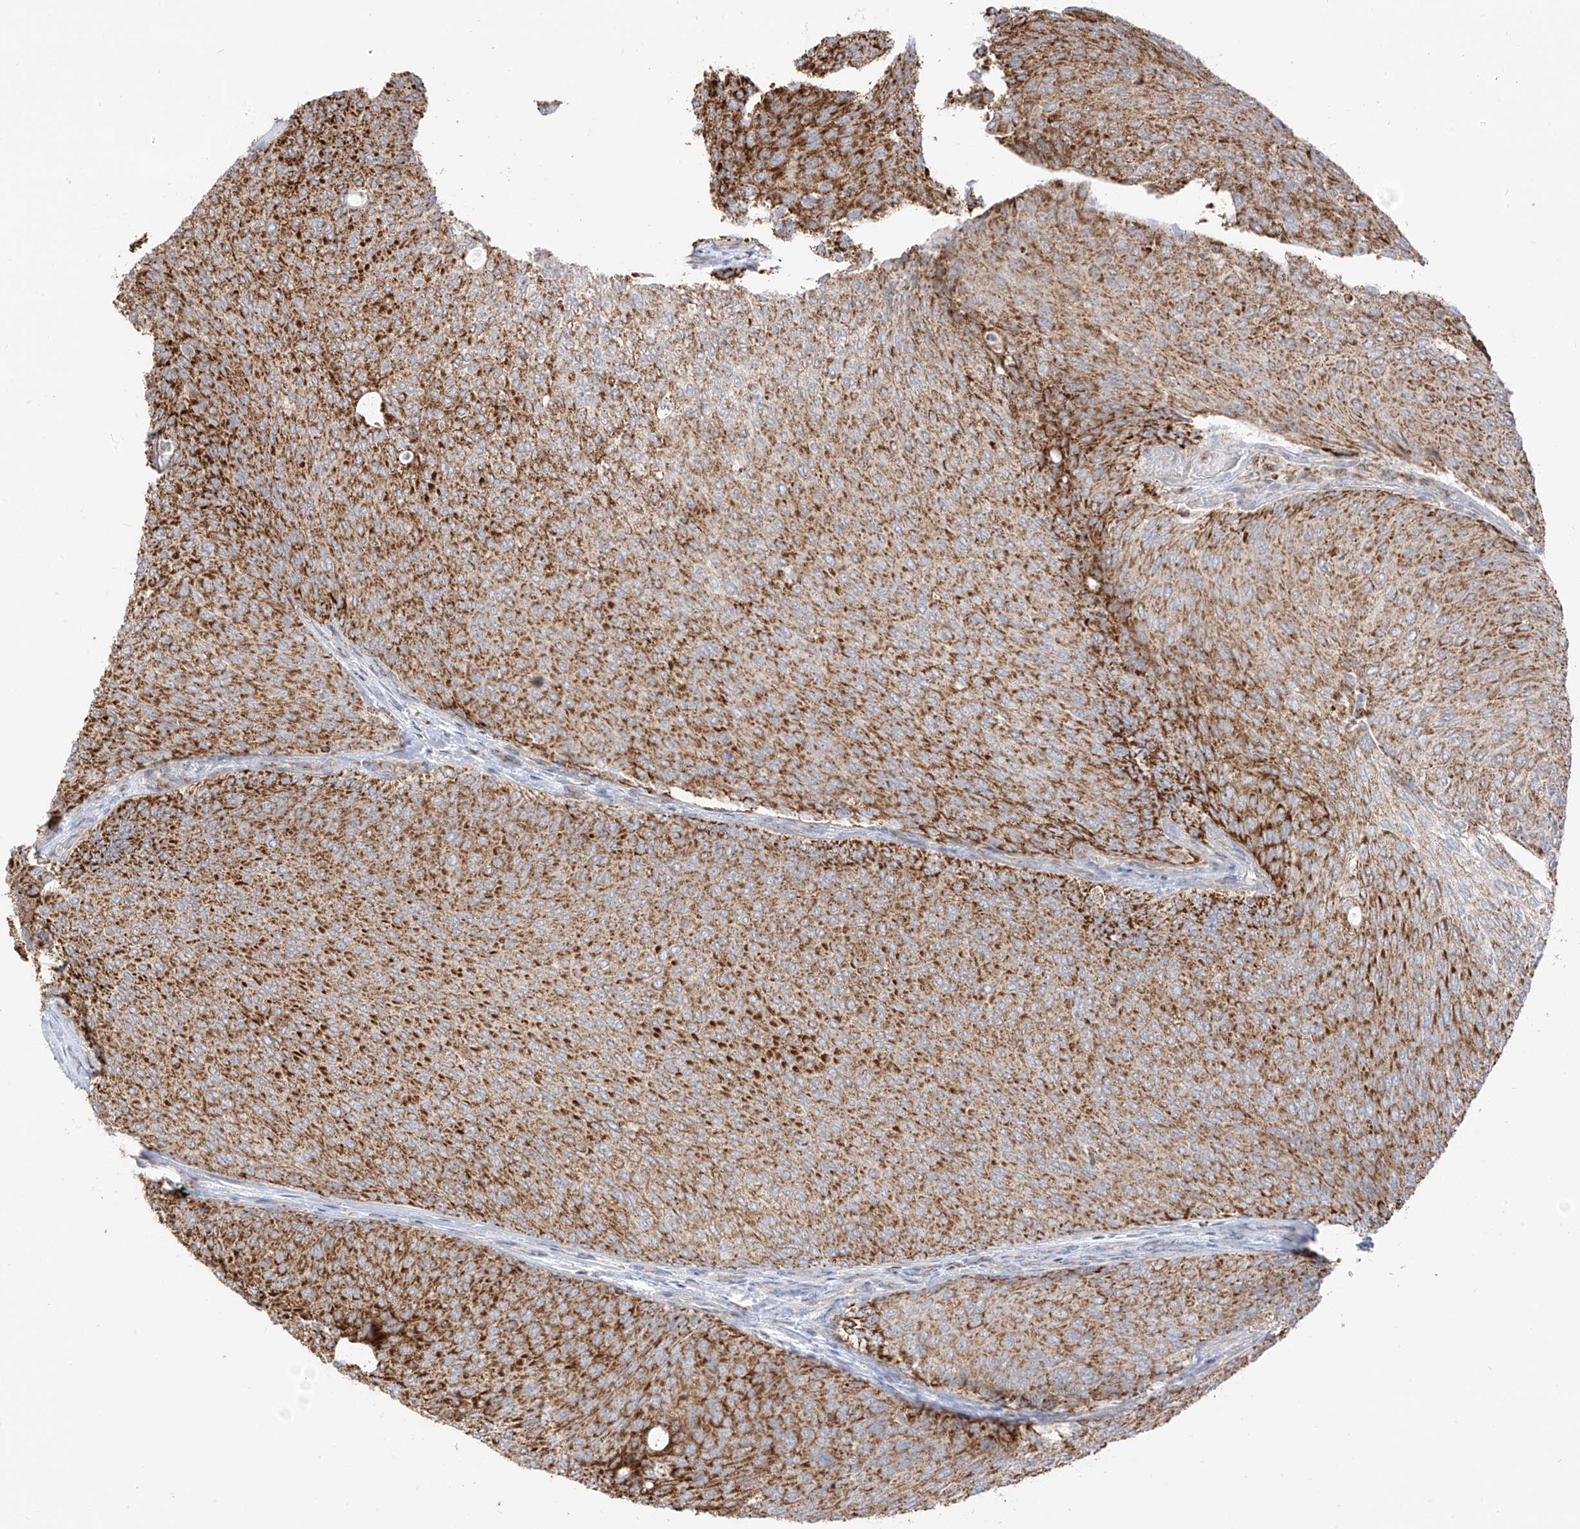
{"staining": {"intensity": "moderate", "quantity": ">75%", "location": "cytoplasmic/membranous"}, "tissue": "urothelial cancer", "cell_type": "Tumor cells", "image_type": "cancer", "snomed": [{"axis": "morphology", "description": "Urothelial carcinoma, Low grade"}, {"axis": "topography", "description": "Urinary bladder"}], "caption": "IHC micrograph of neoplastic tissue: low-grade urothelial carcinoma stained using IHC displays medium levels of moderate protein expression localized specifically in the cytoplasmic/membranous of tumor cells, appearing as a cytoplasmic/membranous brown color.", "gene": "ETHE1", "patient": {"sex": "female", "age": 79}}